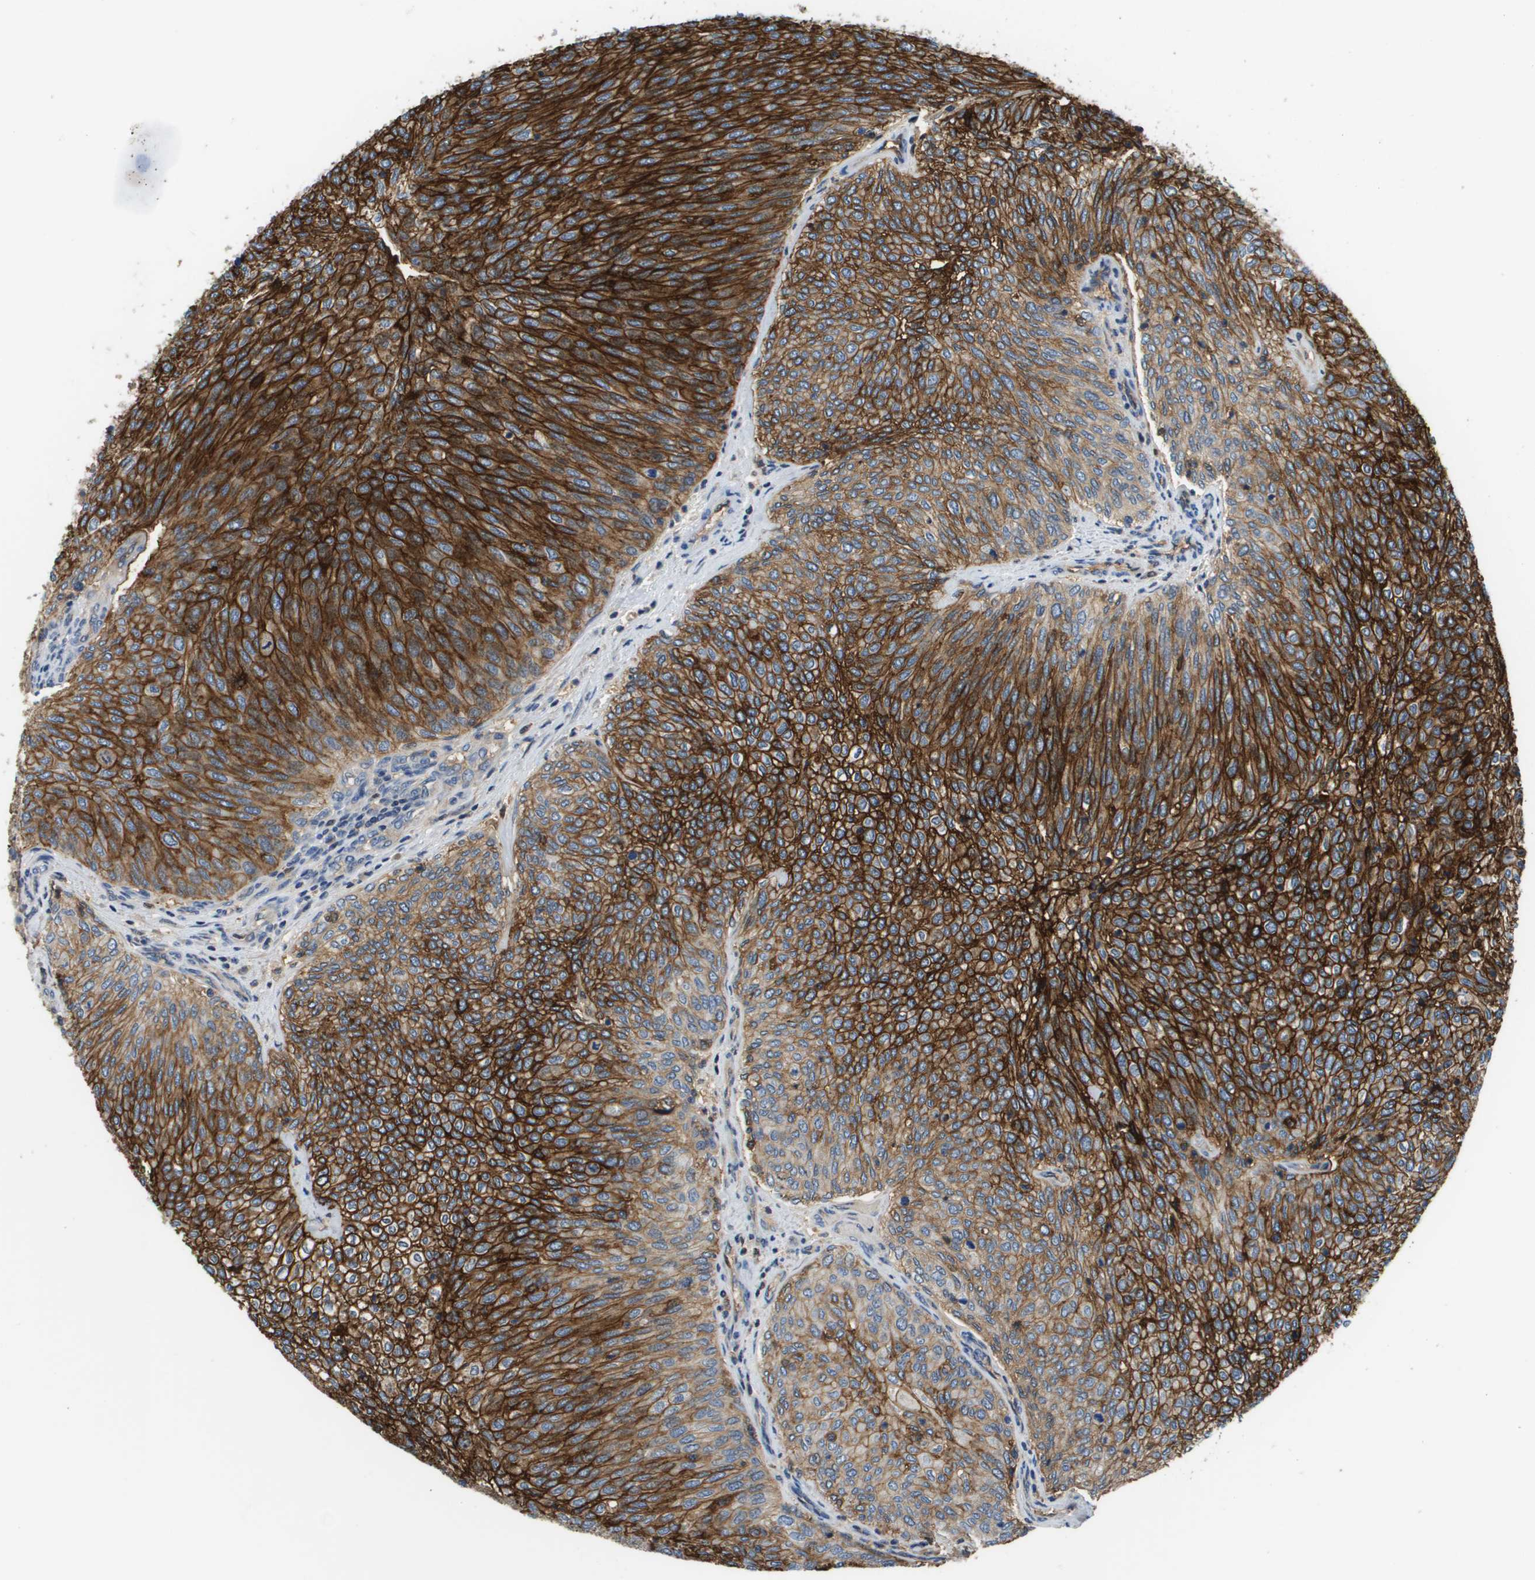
{"staining": {"intensity": "strong", "quantity": ">75%", "location": "cytoplasmic/membranous"}, "tissue": "urothelial cancer", "cell_type": "Tumor cells", "image_type": "cancer", "snomed": [{"axis": "morphology", "description": "Urothelial carcinoma, Low grade"}, {"axis": "topography", "description": "Urinary bladder"}], "caption": "Urothelial cancer stained with a brown dye demonstrates strong cytoplasmic/membranous positive expression in approximately >75% of tumor cells.", "gene": "SLC16A3", "patient": {"sex": "female", "age": 79}}